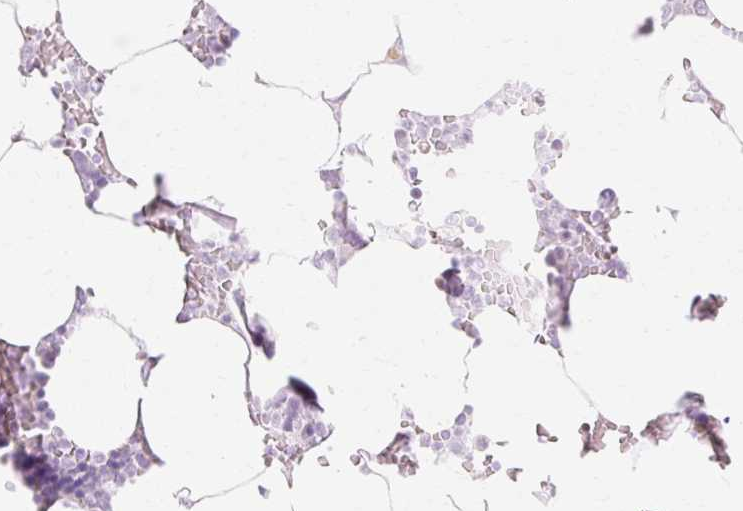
{"staining": {"intensity": "negative", "quantity": "none", "location": "none"}, "tissue": "bone marrow", "cell_type": "Hematopoietic cells", "image_type": "normal", "snomed": [{"axis": "morphology", "description": "Normal tissue, NOS"}, {"axis": "topography", "description": "Bone marrow"}], "caption": "A high-resolution image shows IHC staining of benign bone marrow, which demonstrates no significant positivity in hematopoietic cells. (DAB (3,3'-diaminobenzidine) immunohistochemistry visualized using brightfield microscopy, high magnification).", "gene": "C3orf49", "patient": {"sex": "male", "age": 64}}